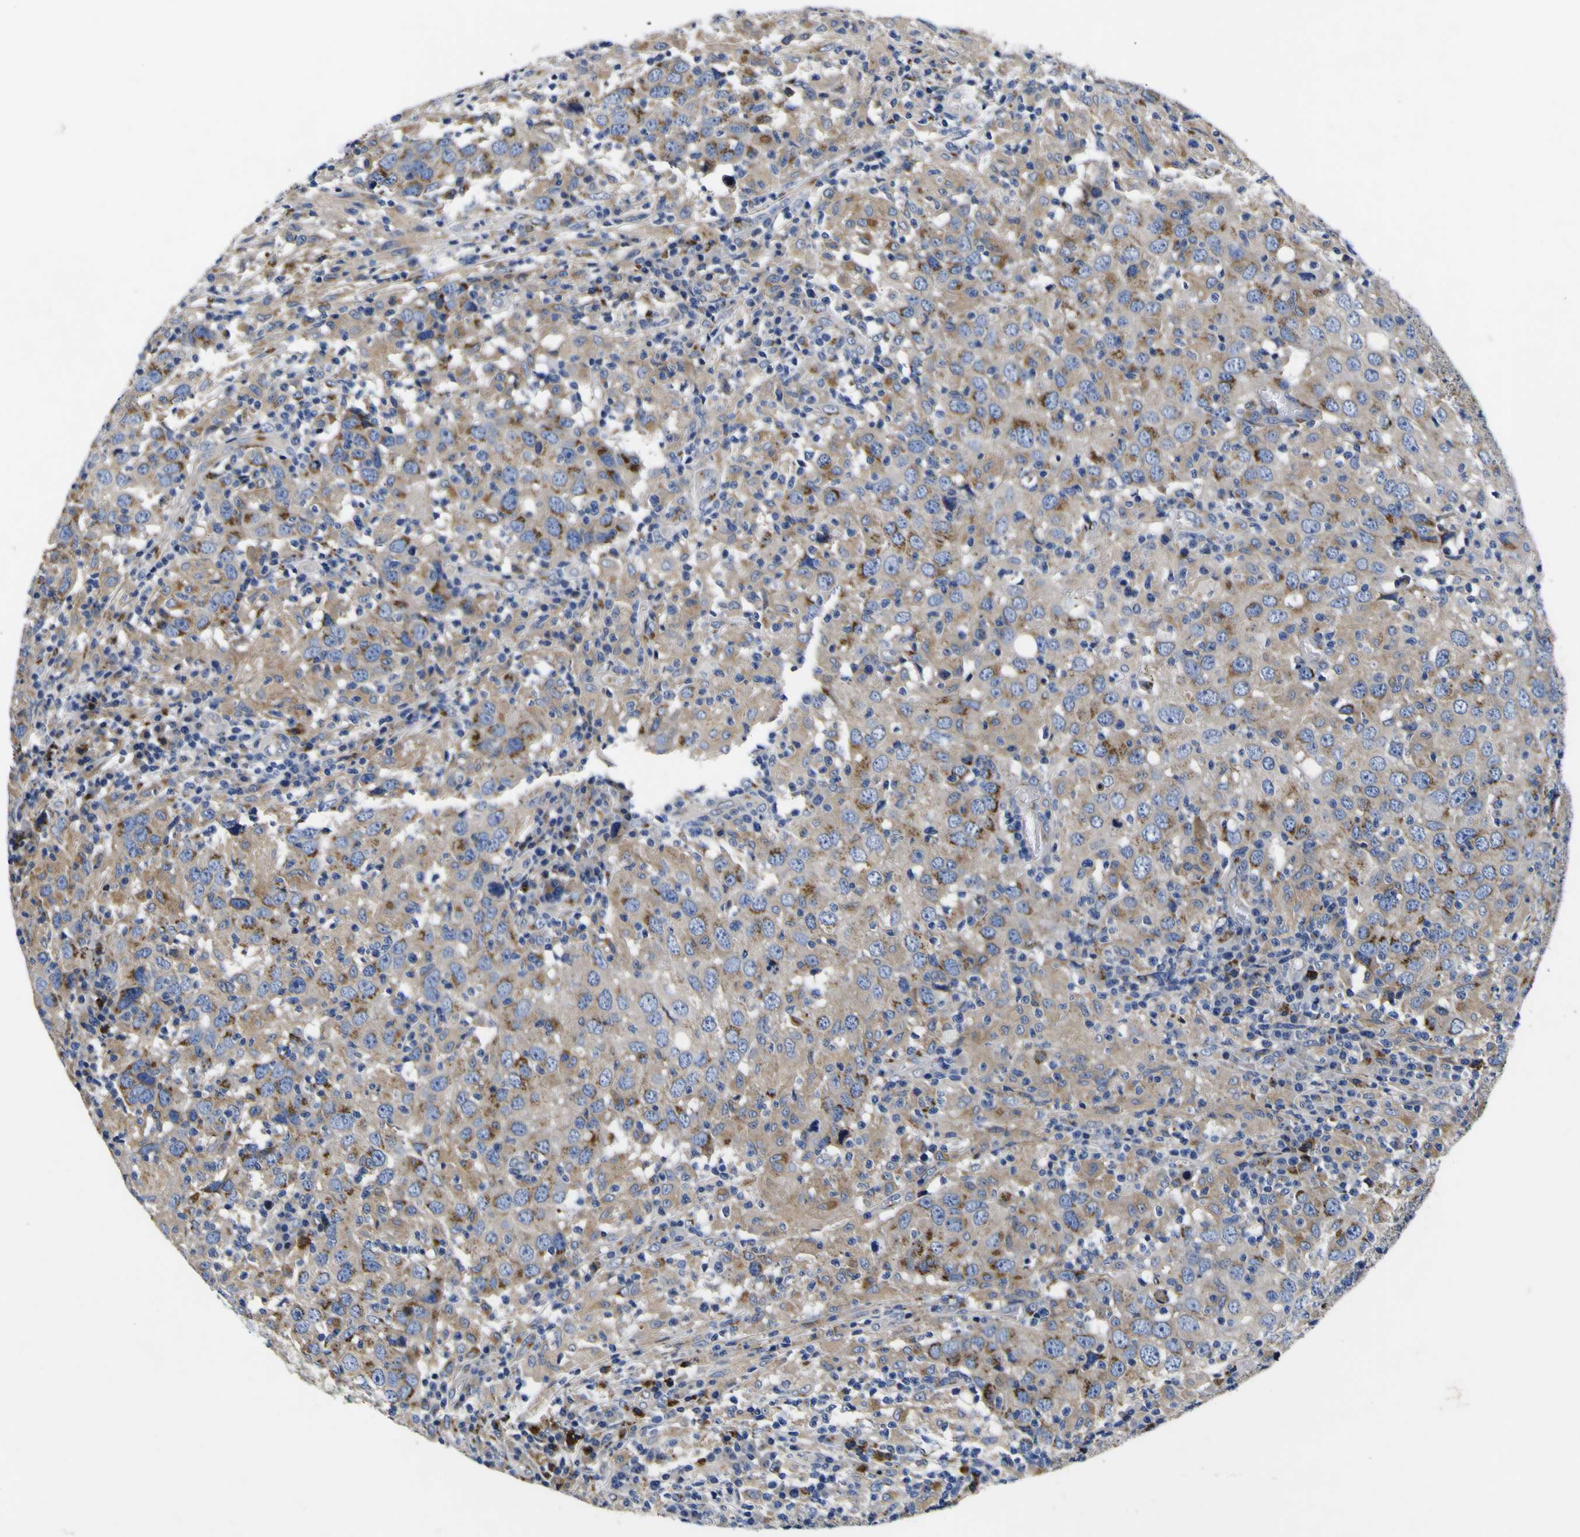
{"staining": {"intensity": "moderate", "quantity": ">75%", "location": "cytoplasmic/membranous"}, "tissue": "head and neck cancer", "cell_type": "Tumor cells", "image_type": "cancer", "snomed": [{"axis": "morphology", "description": "Adenocarcinoma, NOS"}, {"axis": "topography", "description": "Salivary gland"}, {"axis": "topography", "description": "Head-Neck"}], "caption": "Head and neck cancer stained with IHC demonstrates moderate cytoplasmic/membranous staining in approximately >75% of tumor cells. (Brightfield microscopy of DAB IHC at high magnification).", "gene": "COA1", "patient": {"sex": "female", "age": 65}}